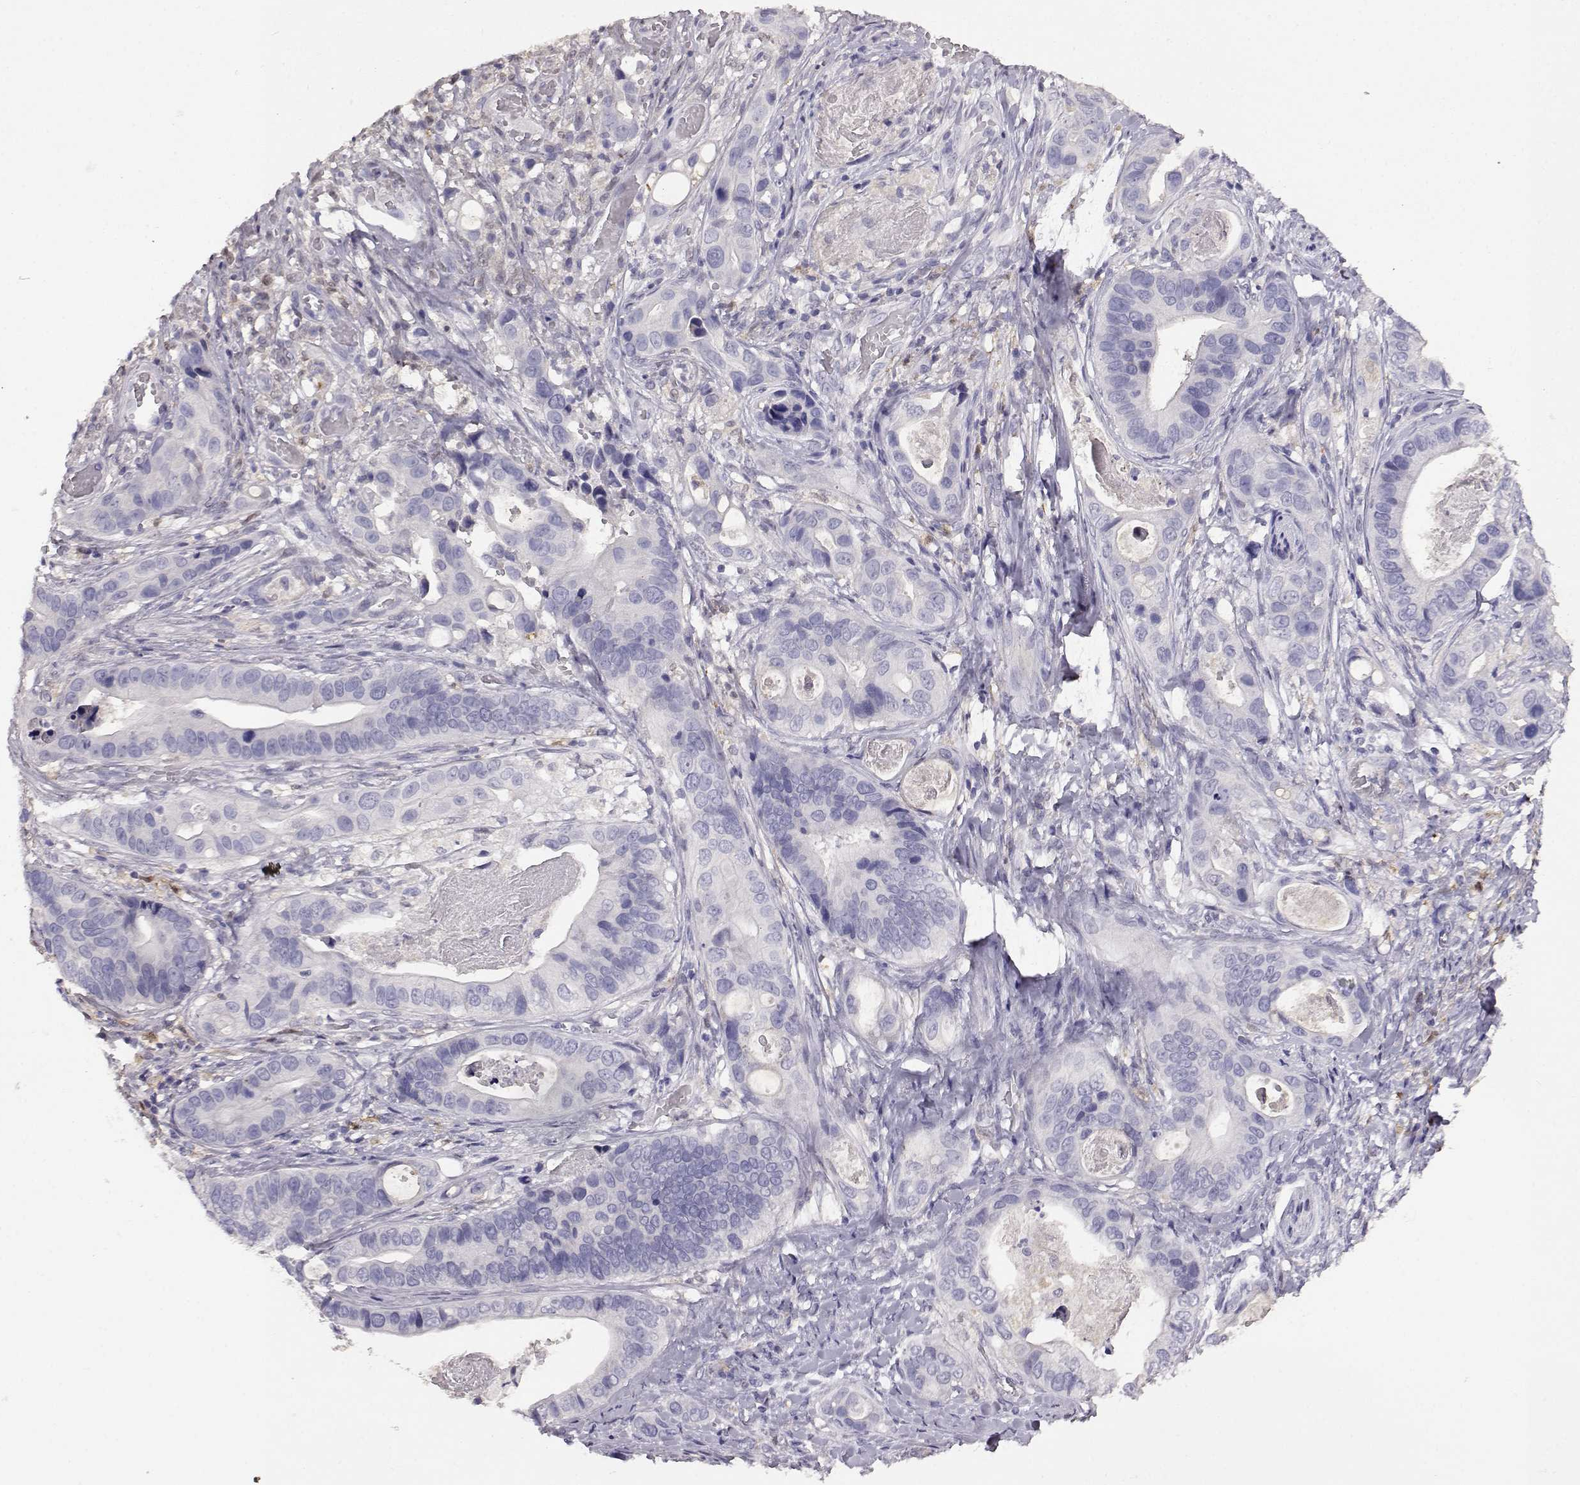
{"staining": {"intensity": "negative", "quantity": "none", "location": "none"}, "tissue": "stomach cancer", "cell_type": "Tumor cells", "image_type": "cancer", "snomed": [{"axis": "morphology", "description": "Adenocarcinoma, NOS"}, {"axis": "topography", "description": "Stomach"}], "caption": "A high-resolution image shows immunohistochemistry (IHC) staining of stomach cancer, which displays no significant expression in tumor cells.", "gene": "AKR1B1", "patient": {"sex": "male", "age": 84}}